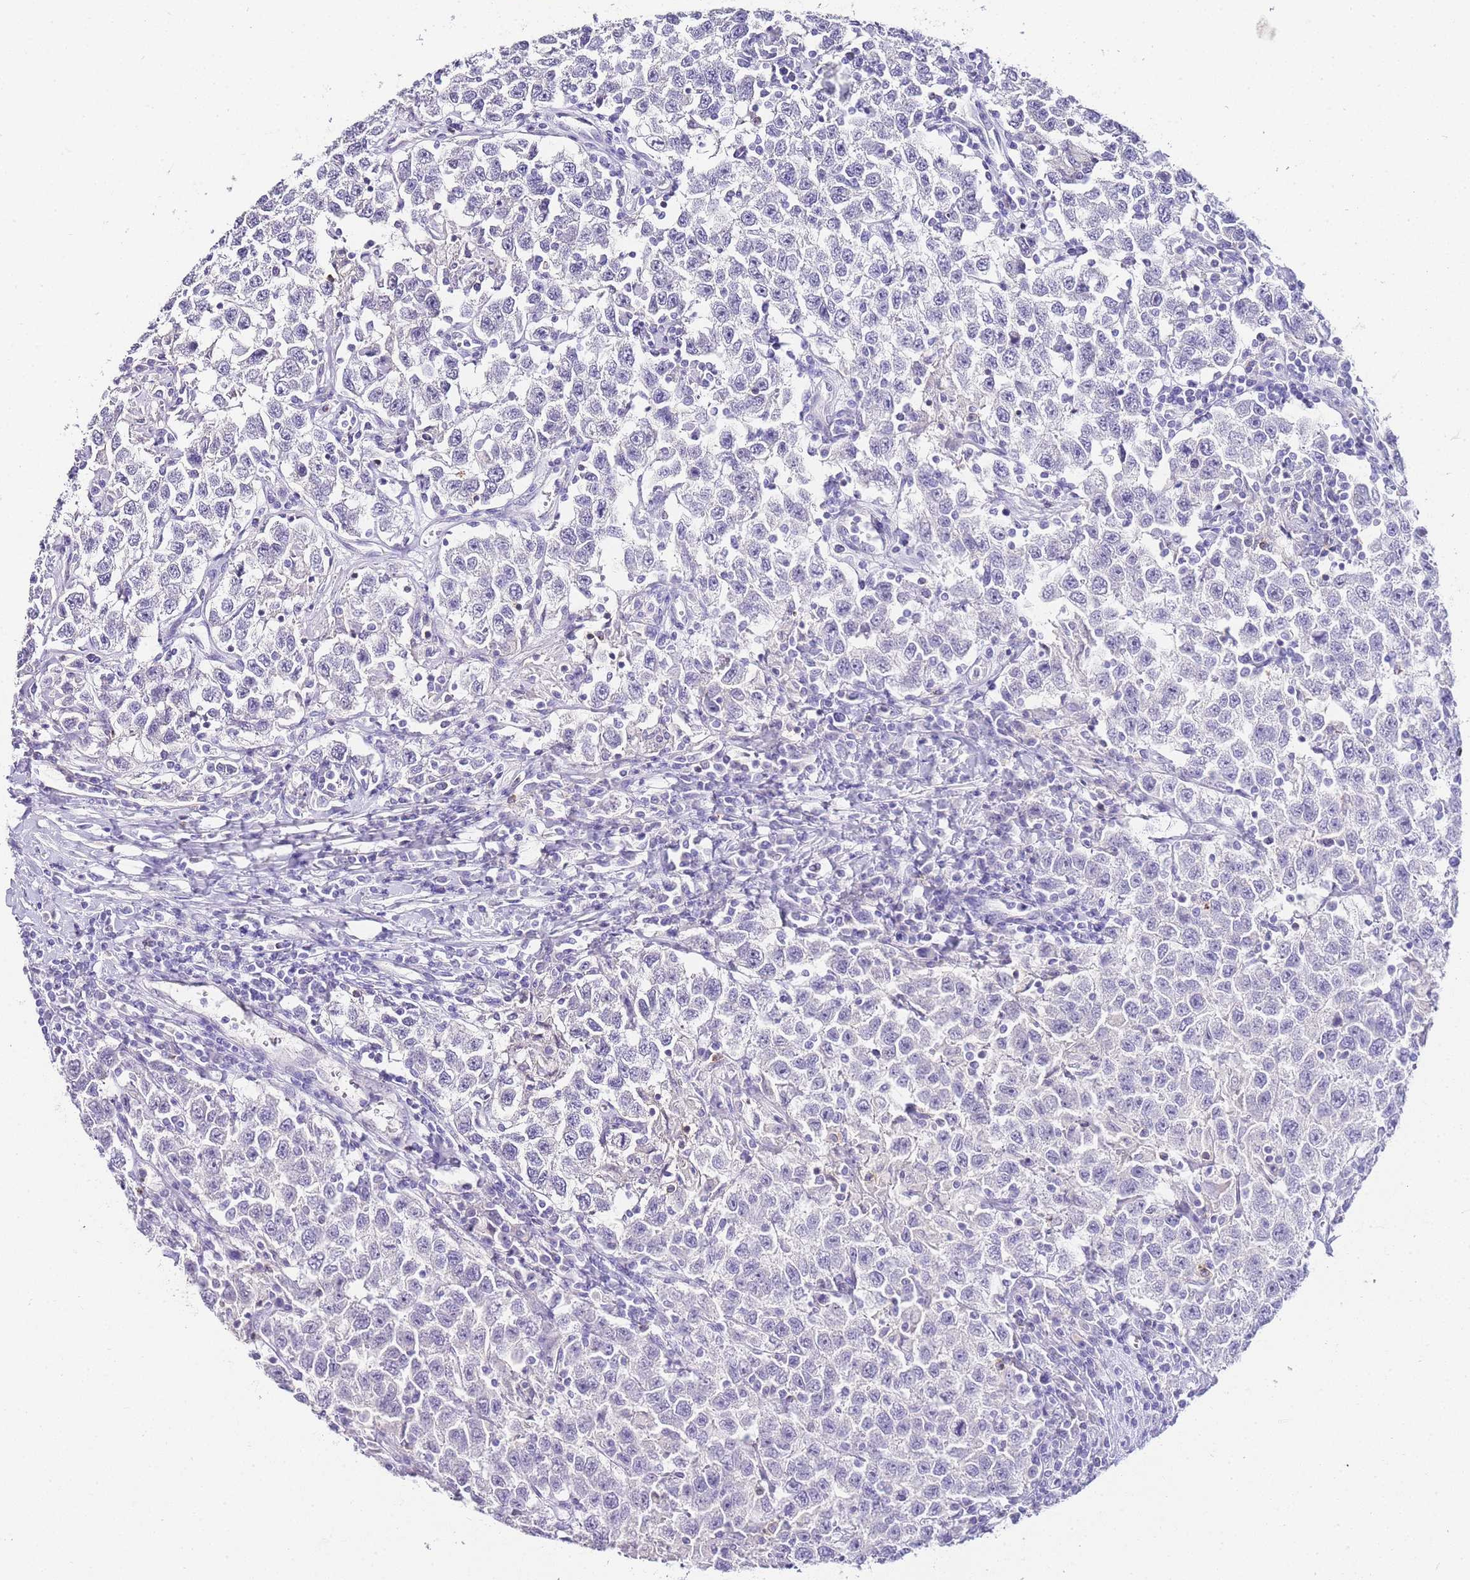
{"staining": {"intensity": "negative", "quantity": "none", "location": "none"}, "tissue": "testis cancer", "cell_type": "Tumor cells", "image_type": "cancer", "snomed": [{"axis": "morphology", "description": "Seminoma, NOS"}, {"axis": "topography", "description": "Testis"}], "caption": "Tumor cells show no significant staining in testis cancer (seminoma). (DAB (3,3'-diaminobenzidine) immunohistochemistry (IHC) visualized using brightfield microscopy, high magnification).", "gene": "DPP4", "patient": {"sex": "male", "age": 41}}